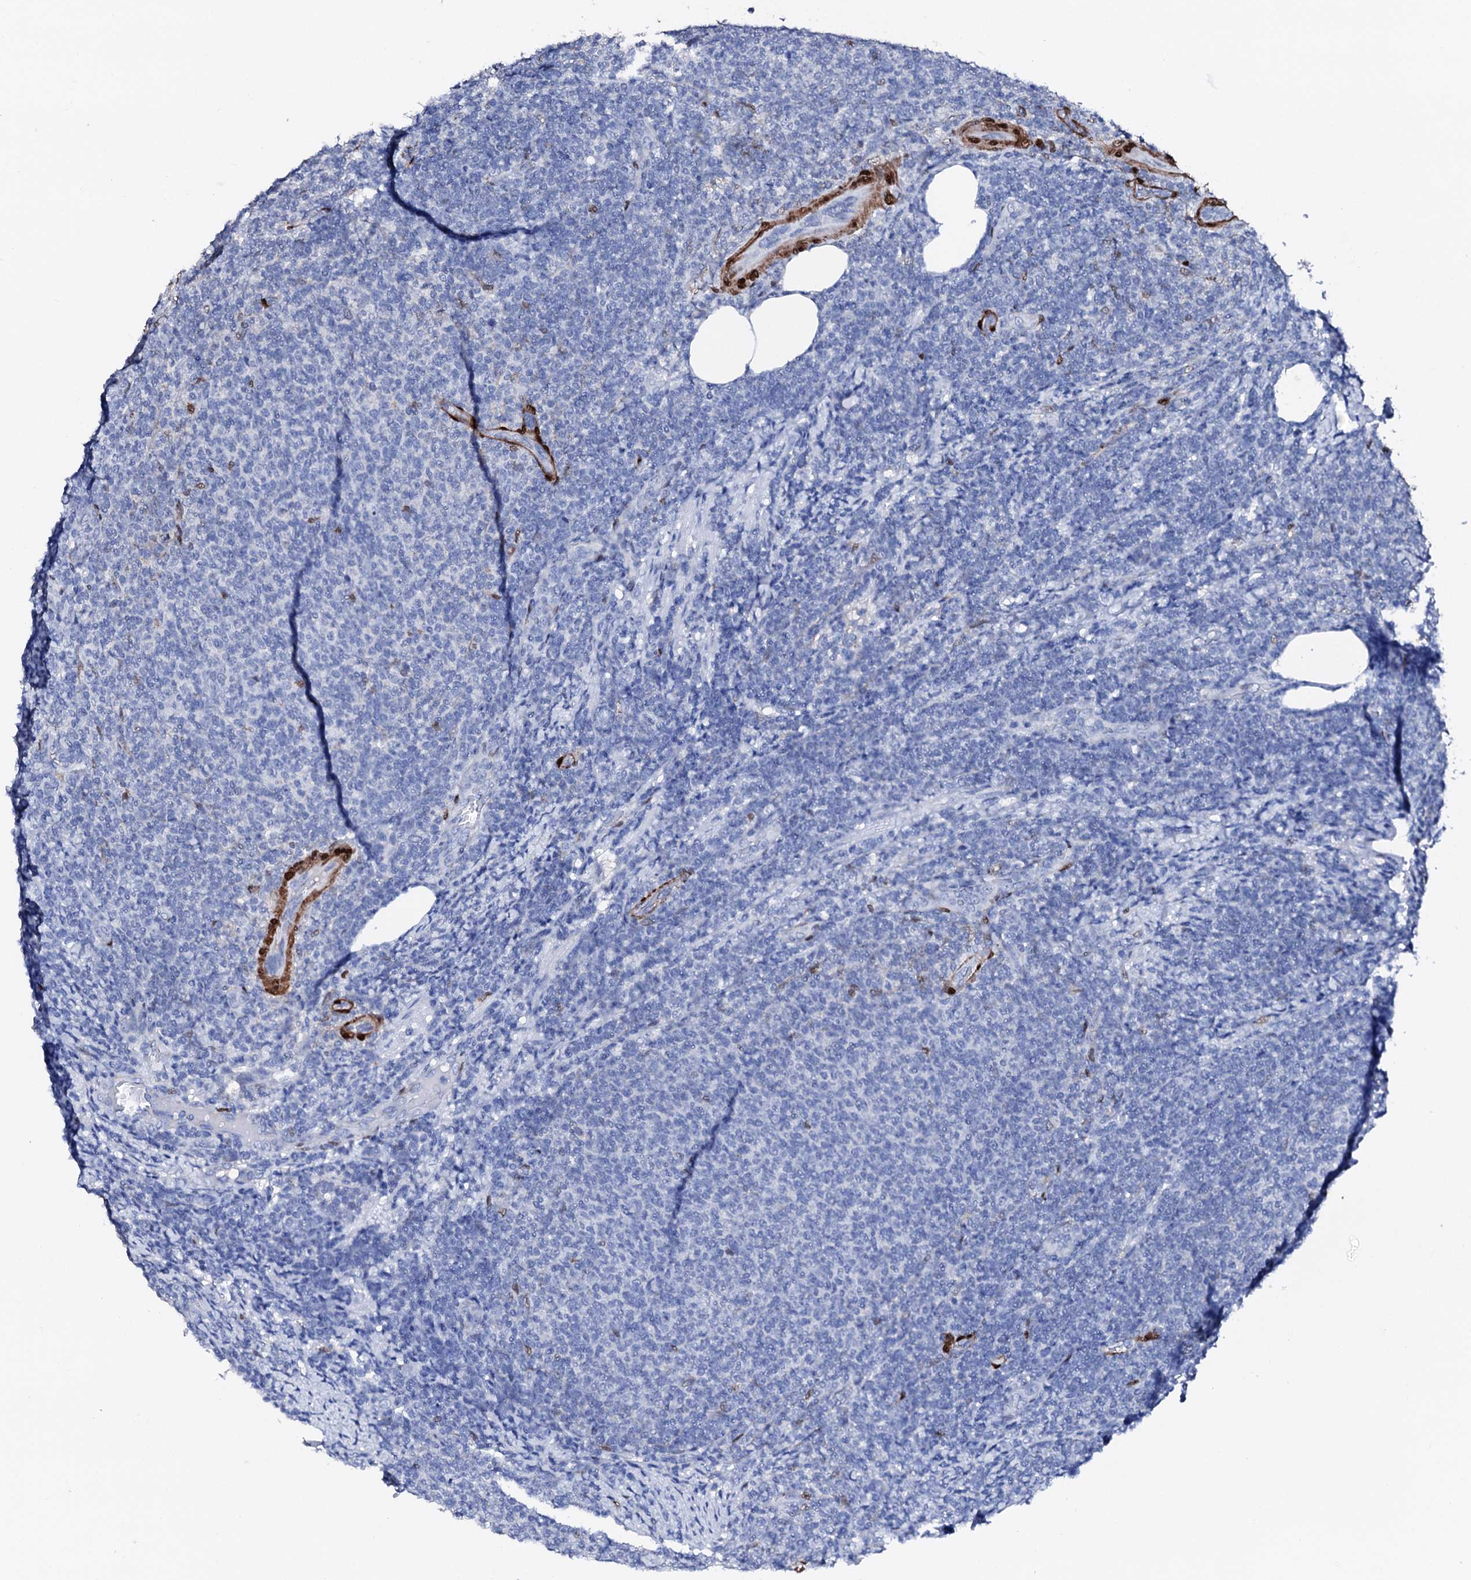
{"staining": {"intensity": "negative", "quantity": "none", "location": "none"}, "tissue": "lymphoma", "cell_type": "Tumor cells", "image_type": "cancer", "snomed": [{"axis": "morphology", "description": "Malignant lymphoma, non-Hodgkin's type, Low grade"}, {"axis": "topography", "description": "Lymph node"}], "caption": "Lymphoma was stained to show a protein in brown. There is no significant staining in tumor cells.", "gene": "NRIP2", "patient": {"sex": "male", "age": 66}}